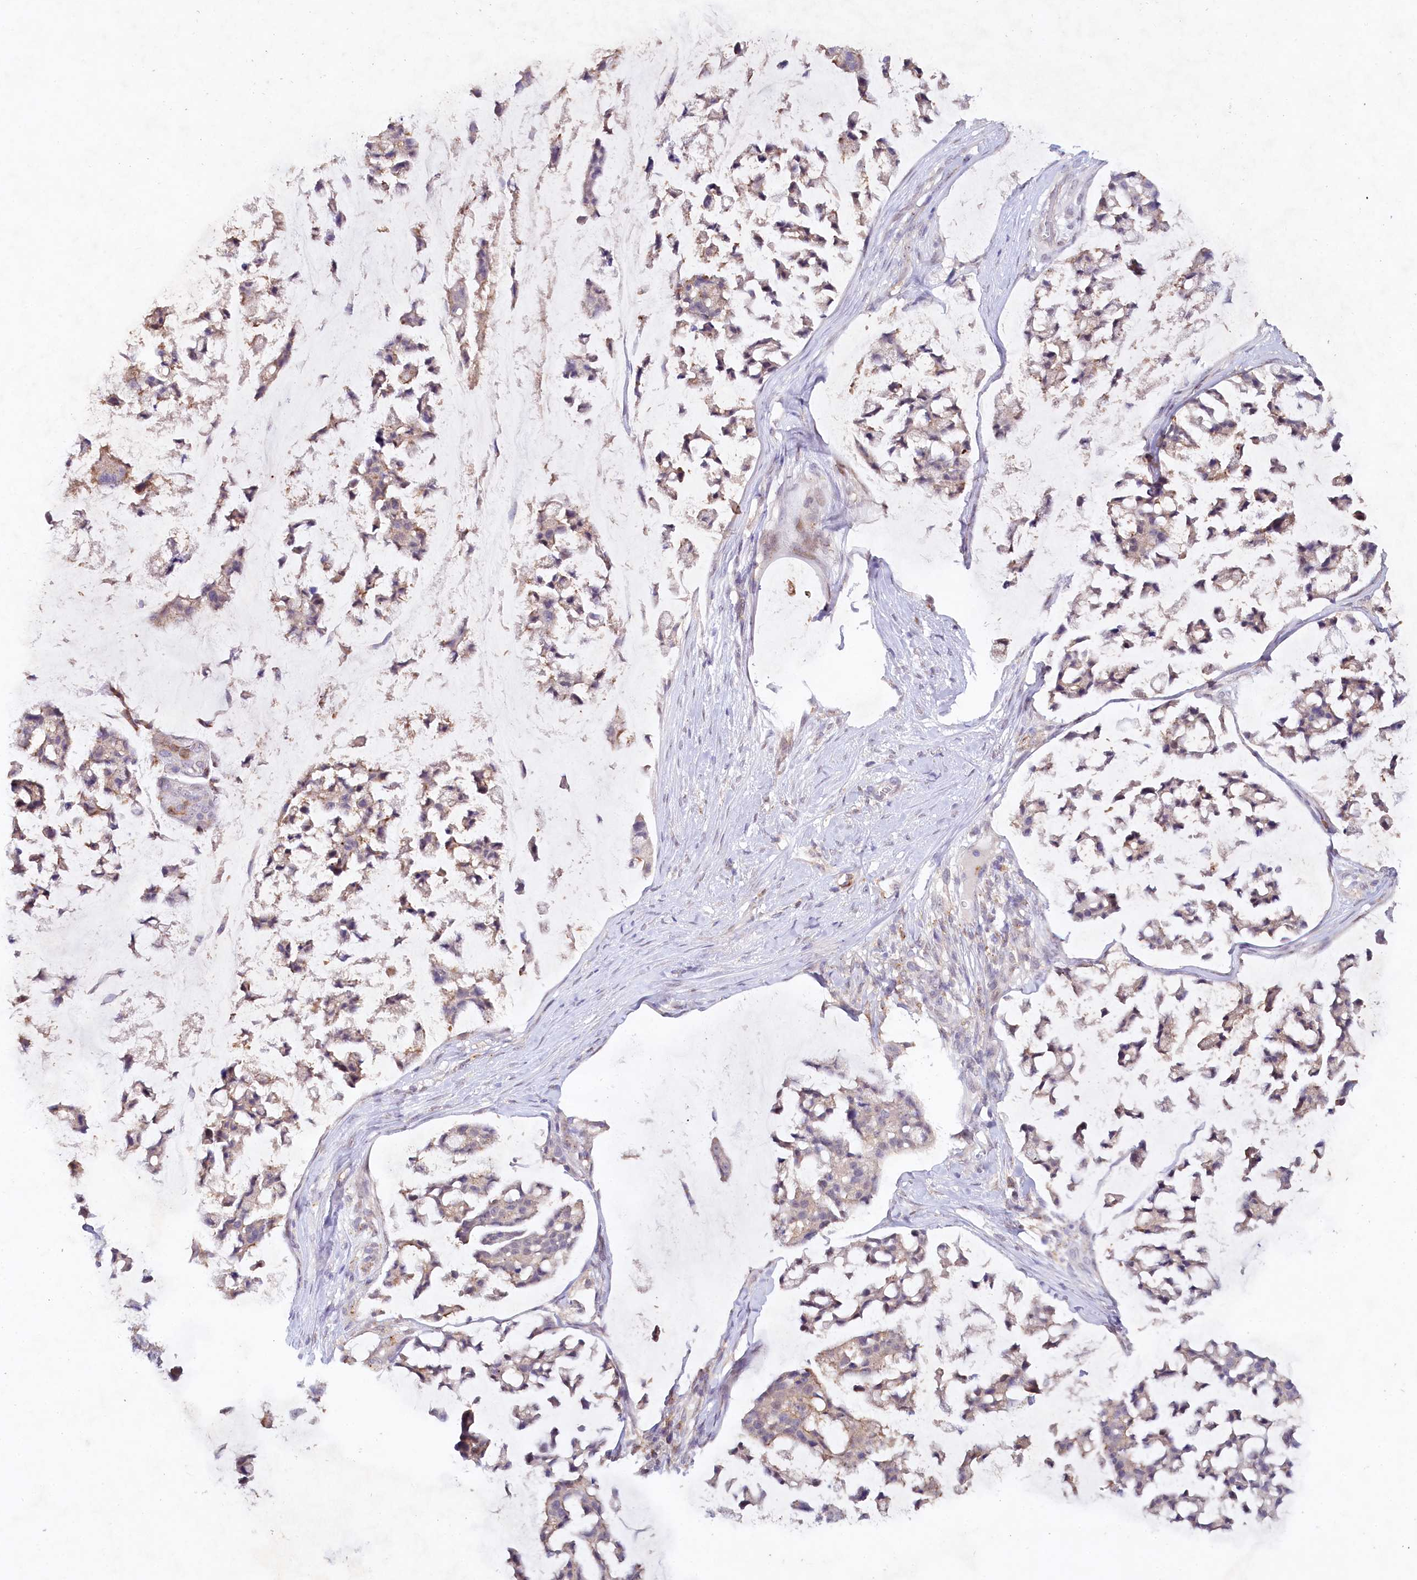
{"staining": {"intensity": "weak", "quantity": "<25%", "location": "cytoplasmic/membranous"}, "tissue": "stomach cancer", "cell_type": "Tumor cells", "image_type": "cancer", "snomed": [{"axis": "morphology", "description": "Adenocarcinoma, NOS"}, {"axis": "topography", "description": "Stomach, lower"}], "caption": "Tumor cells are negative for brown protein staining in stomach adenocarcinoma.", "gene": "ALDH3B1", "patient": {"sex": "male", "age": 67}}